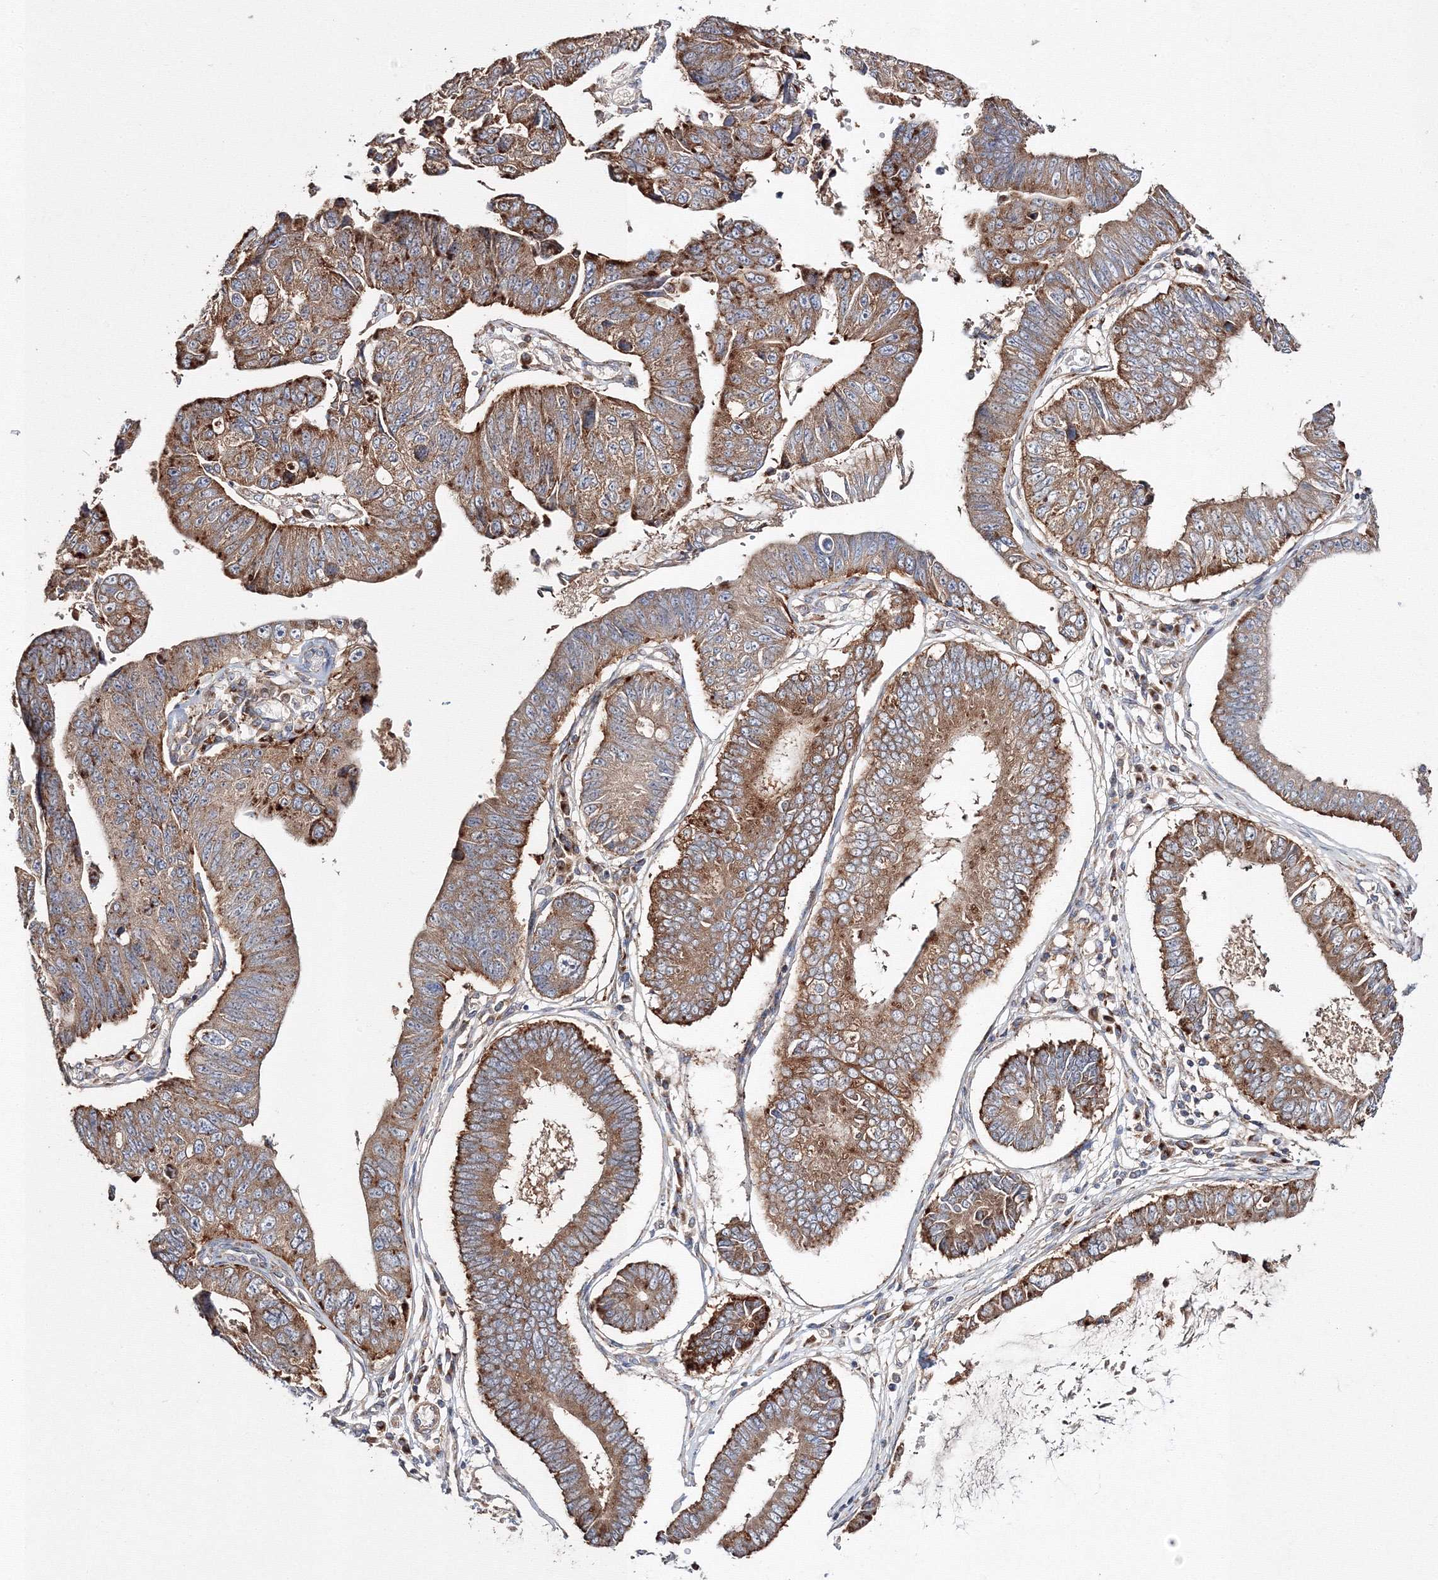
{"staining": {"intensity": "moderate", "quantity": ">75%", "location": "cytoplasmic/membranous"}, "tissue": "stomach cancer", "cell_type": "Tumor cells", "image_type": "cancer", "snomed": [{"axis": "morphology", "description": "Adenocarcinoma, NOS"}, {"axis": "topography", "description": "Stomach"}], "caption": "DAB (3,3'-diaminobenzidine) immunohistochemical staining of stomach cancer exhibits moderate cytoplasmic/membranous protein staining in about >75% of tumor cells.", "gene": "DDO", "patient": {"sex": "male", "age": 59}}